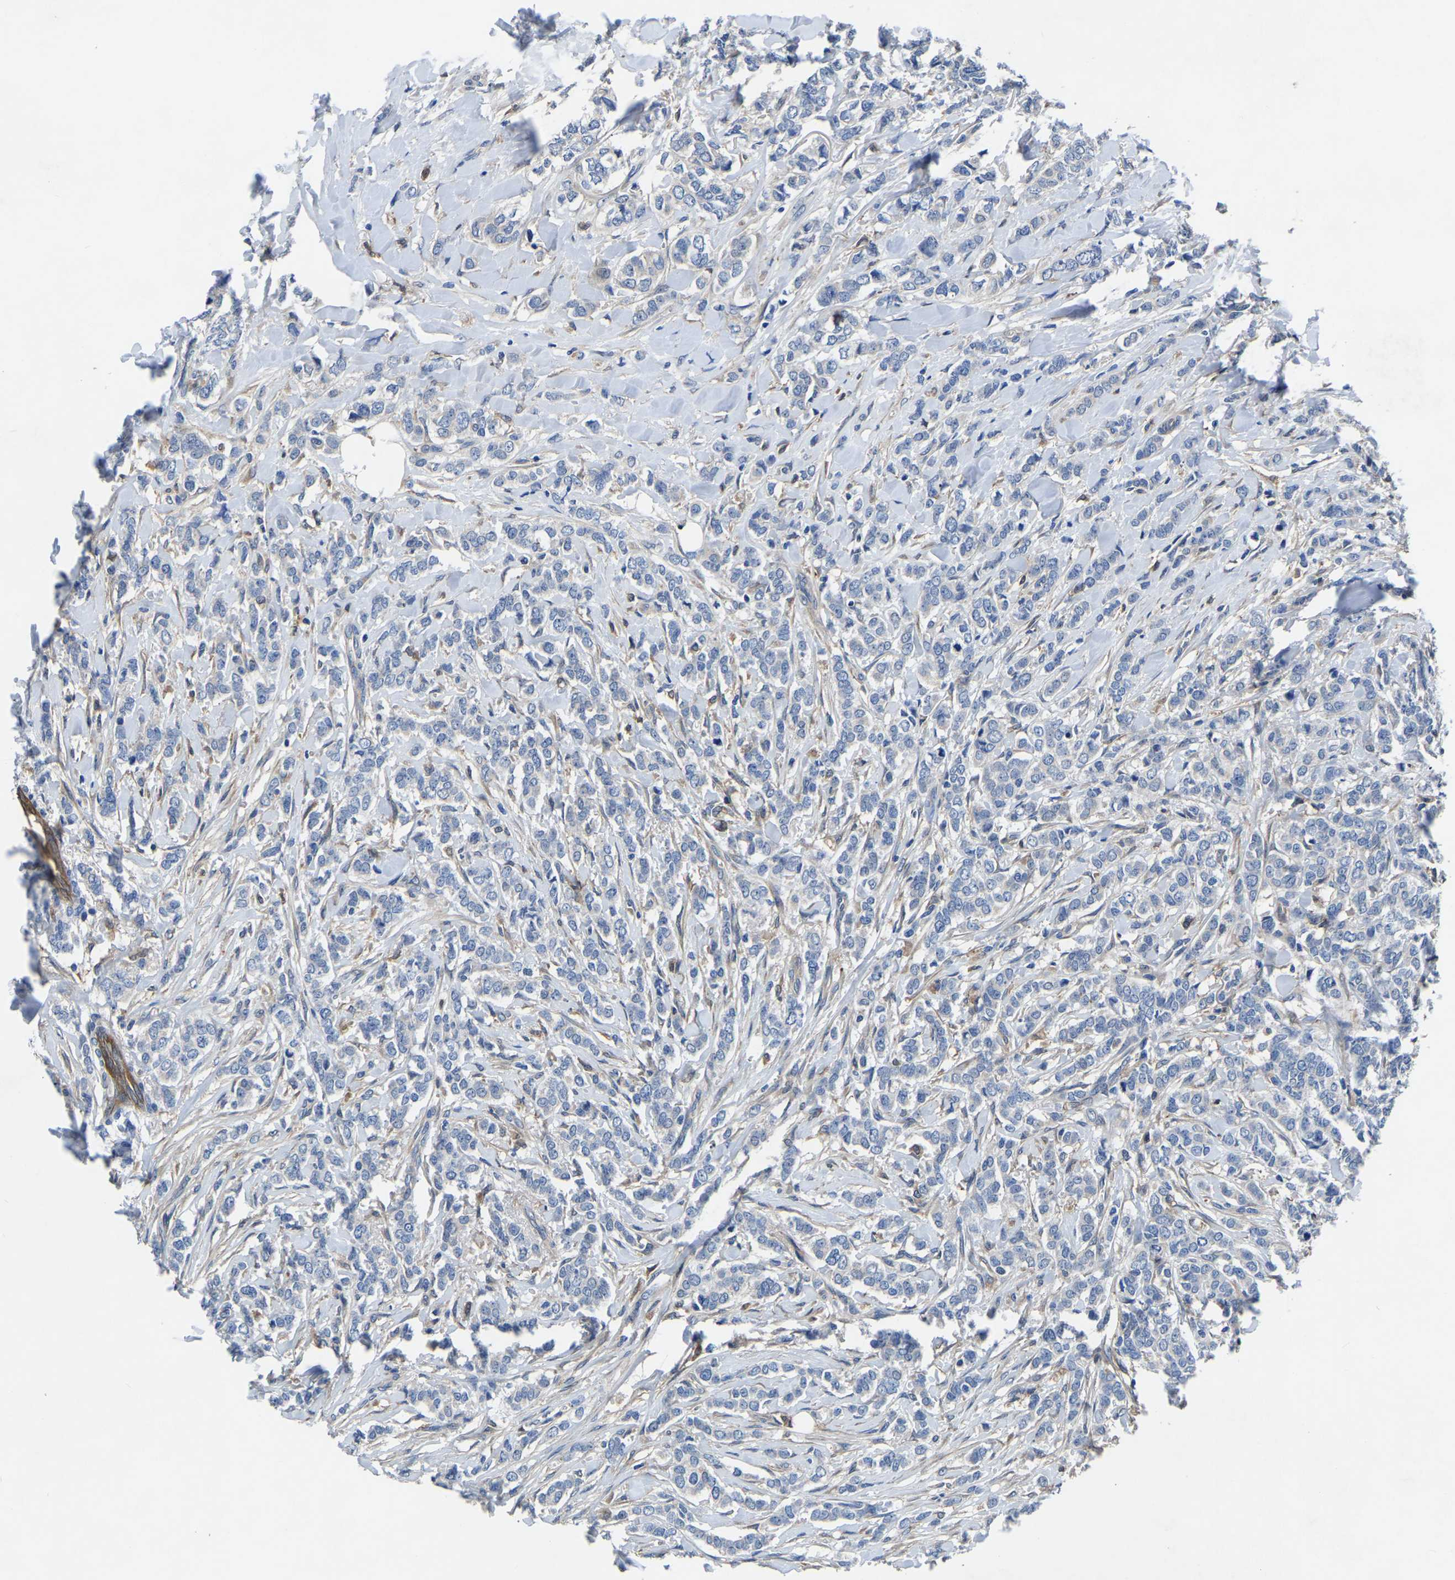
{"staining": {"intensity": "negative", "quantity": "none", "location": "none"}, "tissue": "breast cancer", "cell_type": "Tumor cells", "image_type": "cancer", "snomed": [{"axis": "morphology", "description": "Lobular carcinoma"}, {"axis": "topography", "description": "Skin"}, {"axis": "topography", "description": "Breast"}], "caption": "Micrograph shows no protein expression in tumor cells of breast cancer tissue.", "gene": "ATG2B", "patient": {"sex": "female", "age": 46}}